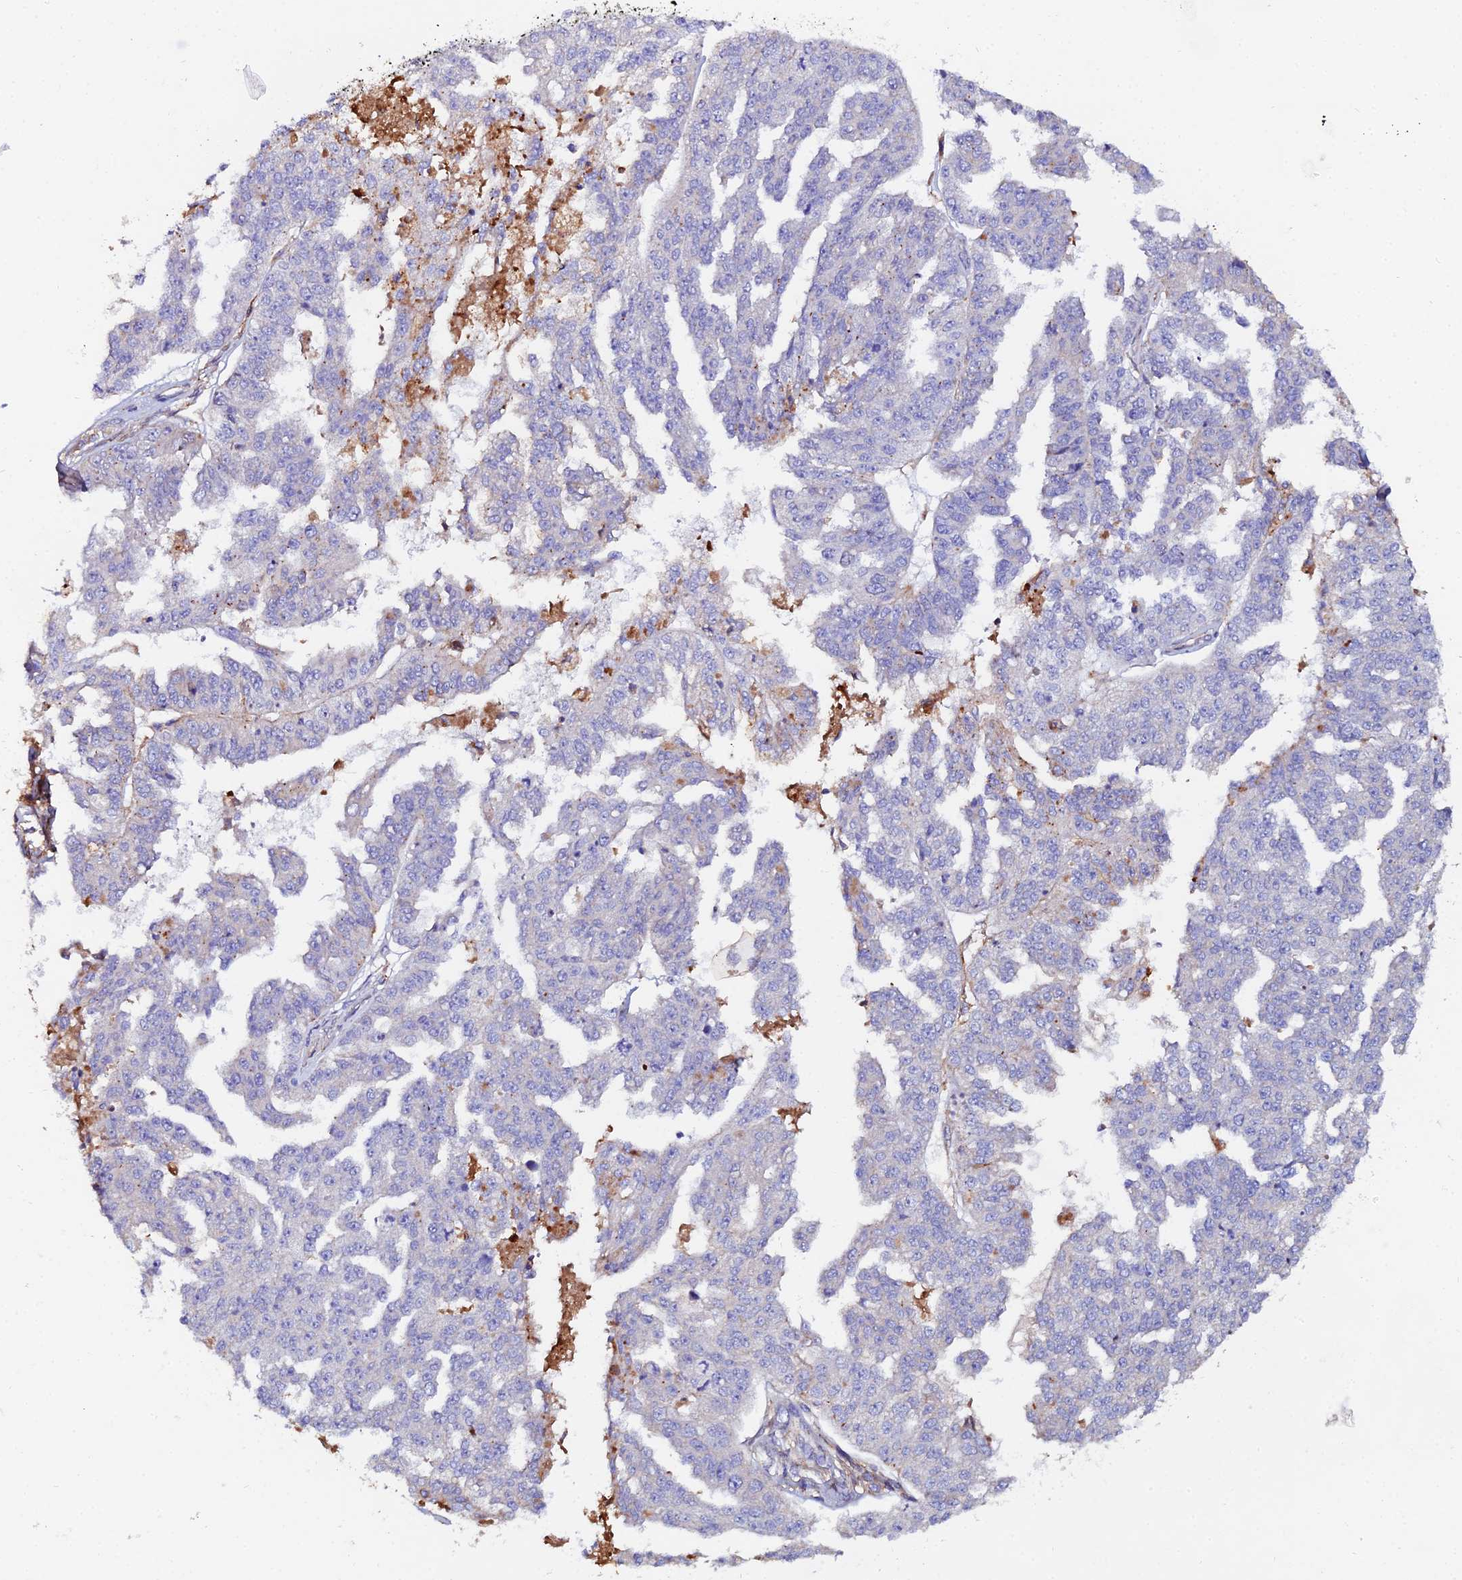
{"staining": {"intensity": "negative", "quantity": "none", "location": "none"}, "tissue": "ovarian cancer", "cell_type": "Tumor cells", "image_type": "cancer", "snomed": [{"axis": "morphology", "description": "Cystadenocarcinoma, serous, NOS"}, {"axis": "topography", "description": "Ovary"}], "caption": "Tumor cells are negative for brown protein staining in serous cystadenocarcinoma (ovarian).", "gene": "C6", "patient": {"sex": "female", "age": 58}}